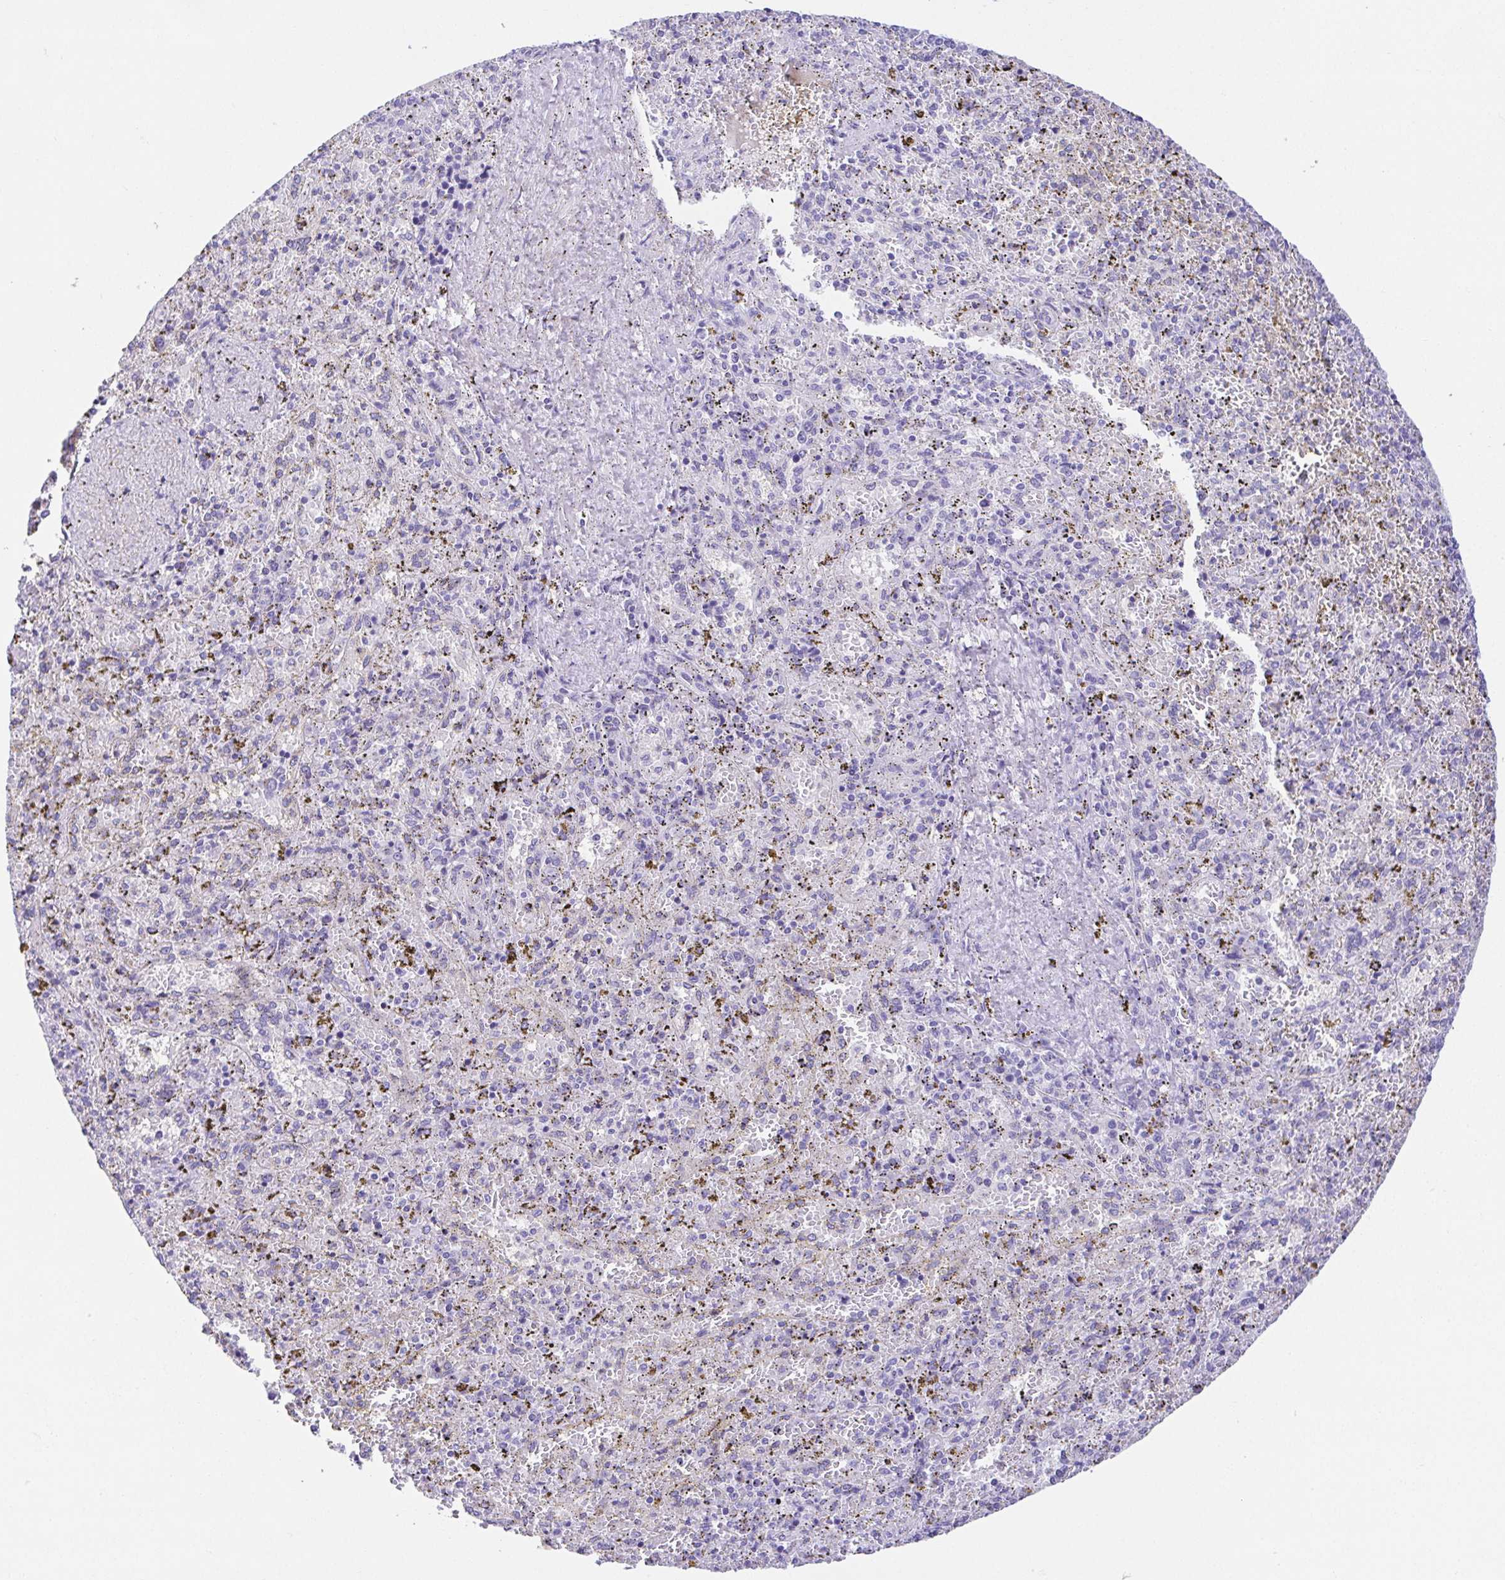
{"staining": {"intensity": "negative", "quantity": "none", "location": "none"}, "tissue": "spleen", "cell_type": "Cells in red pulp", "image_type": "normal", "snomed": [{"axis": "morphology", "description": "Normal tissue, NOS"}, {"axis": "topography", "description": "Spleen"}], "caption": "Cells in red pulp show no significant protein staining in normal spleen.", "gene": "SPATA4", "patient": {"sex": "female", "age": 50}}